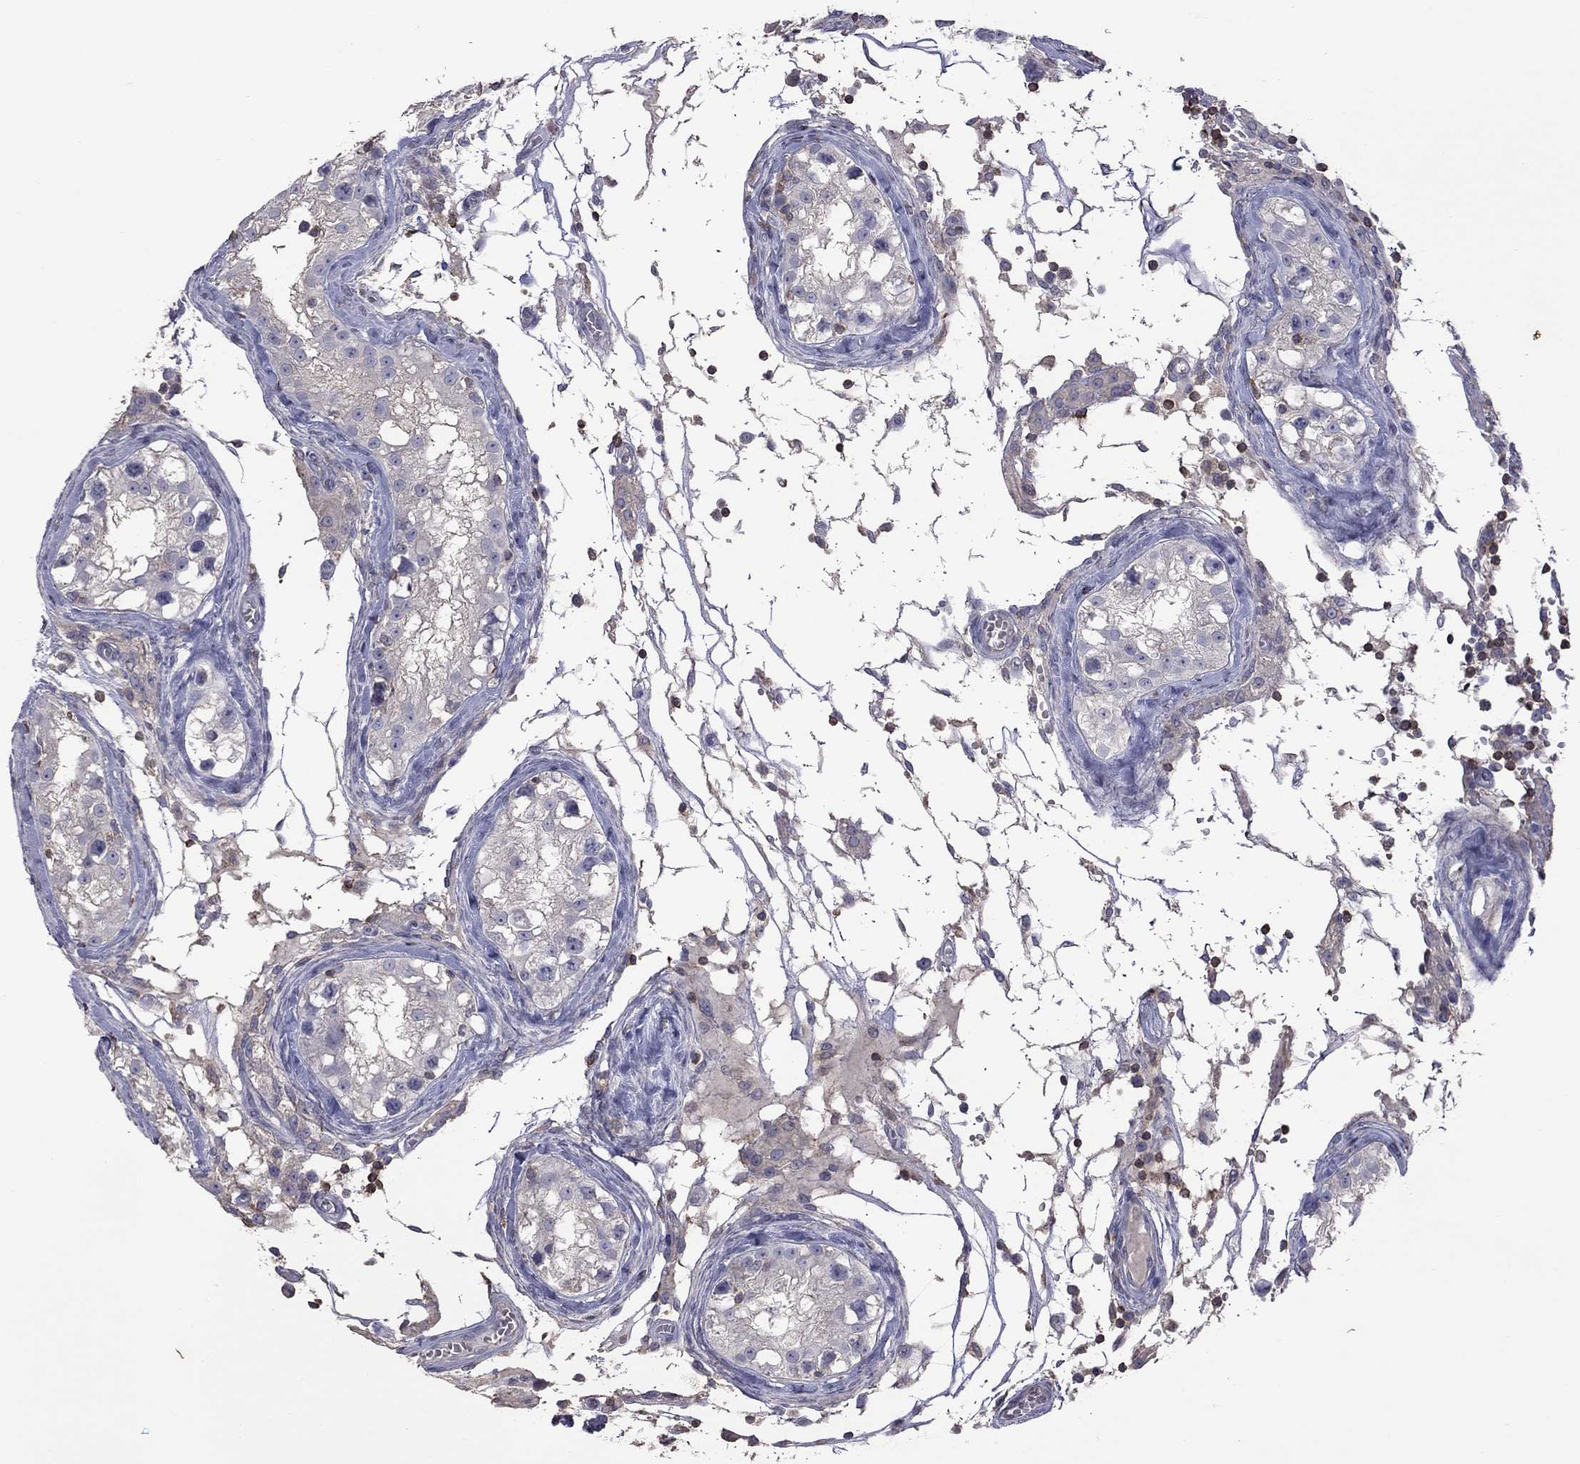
{"staining": {"intensity": "negative", "quantity": "none", "location": "none"}, "tissue": "testis cancer", "cell_type": "Tumor cells", "image_type": "cancer", "snomed": [{"axis": "morphology", "description": "Carcinoma, Embryonal, NOS"}, {"axis": "topography", "description": "Testis"}], "caption": "Tumor cells show no significant protein staining in embryonal carcinoma (testis).", "gene": "IPCEF1", "patient": {"sex": "male", "age": 23}}